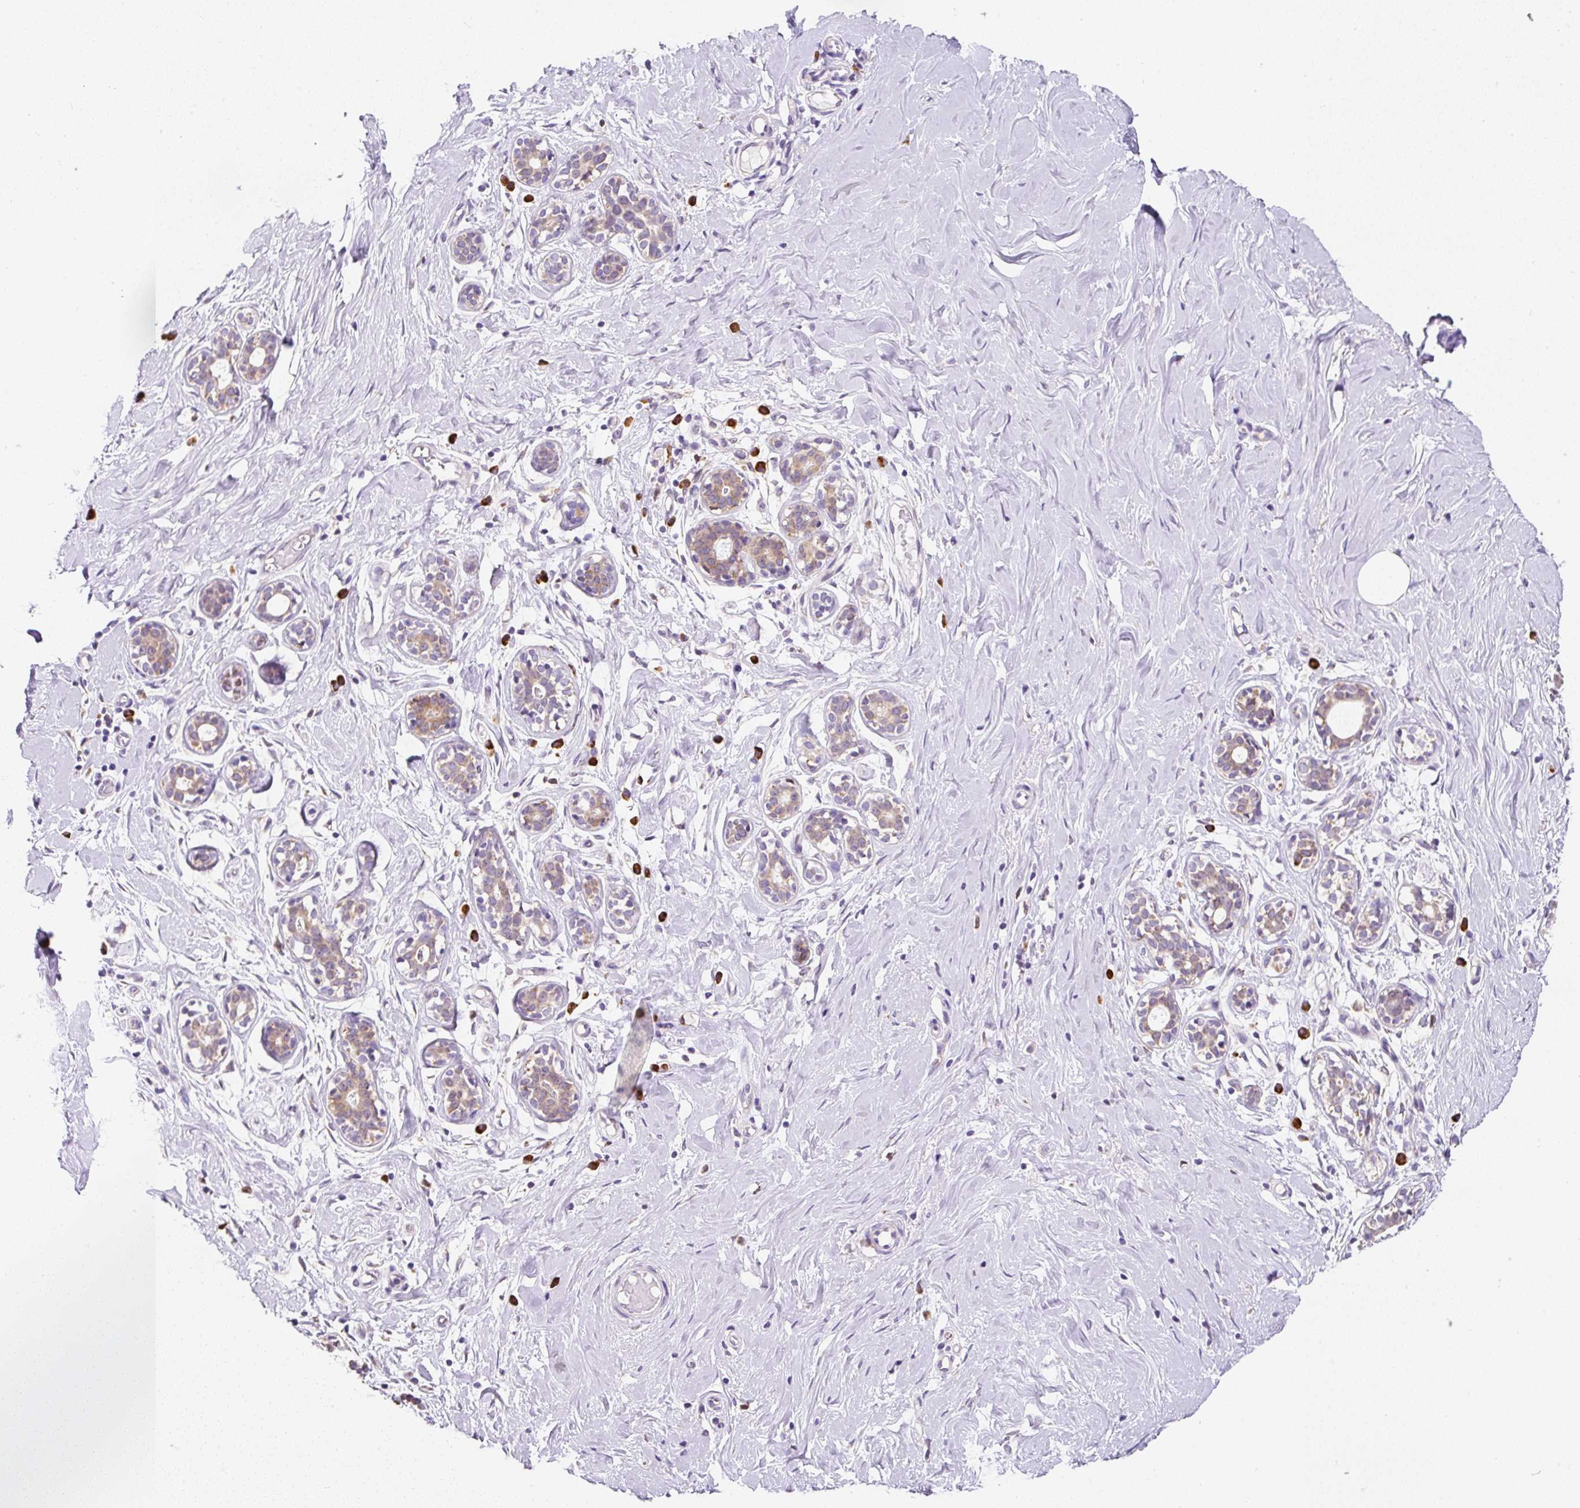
{"staining": {"intensity": "negative", "quantity": "none", "location": "none"}, "tissue": "breast", "cell_type": "Adipocytes", "image_type": "normal", "snomed": [{"axis": "morphology", "description": "Normal tissue, NOS"}, {"axis": "topography", "description": "Breast"}], "caption": "Breast stained for a protein using immunohistochemistry (IHC) reveals no staining adipocytes.", "gene": "DDOST", "patient": {"sex": "female", "age": 27}}